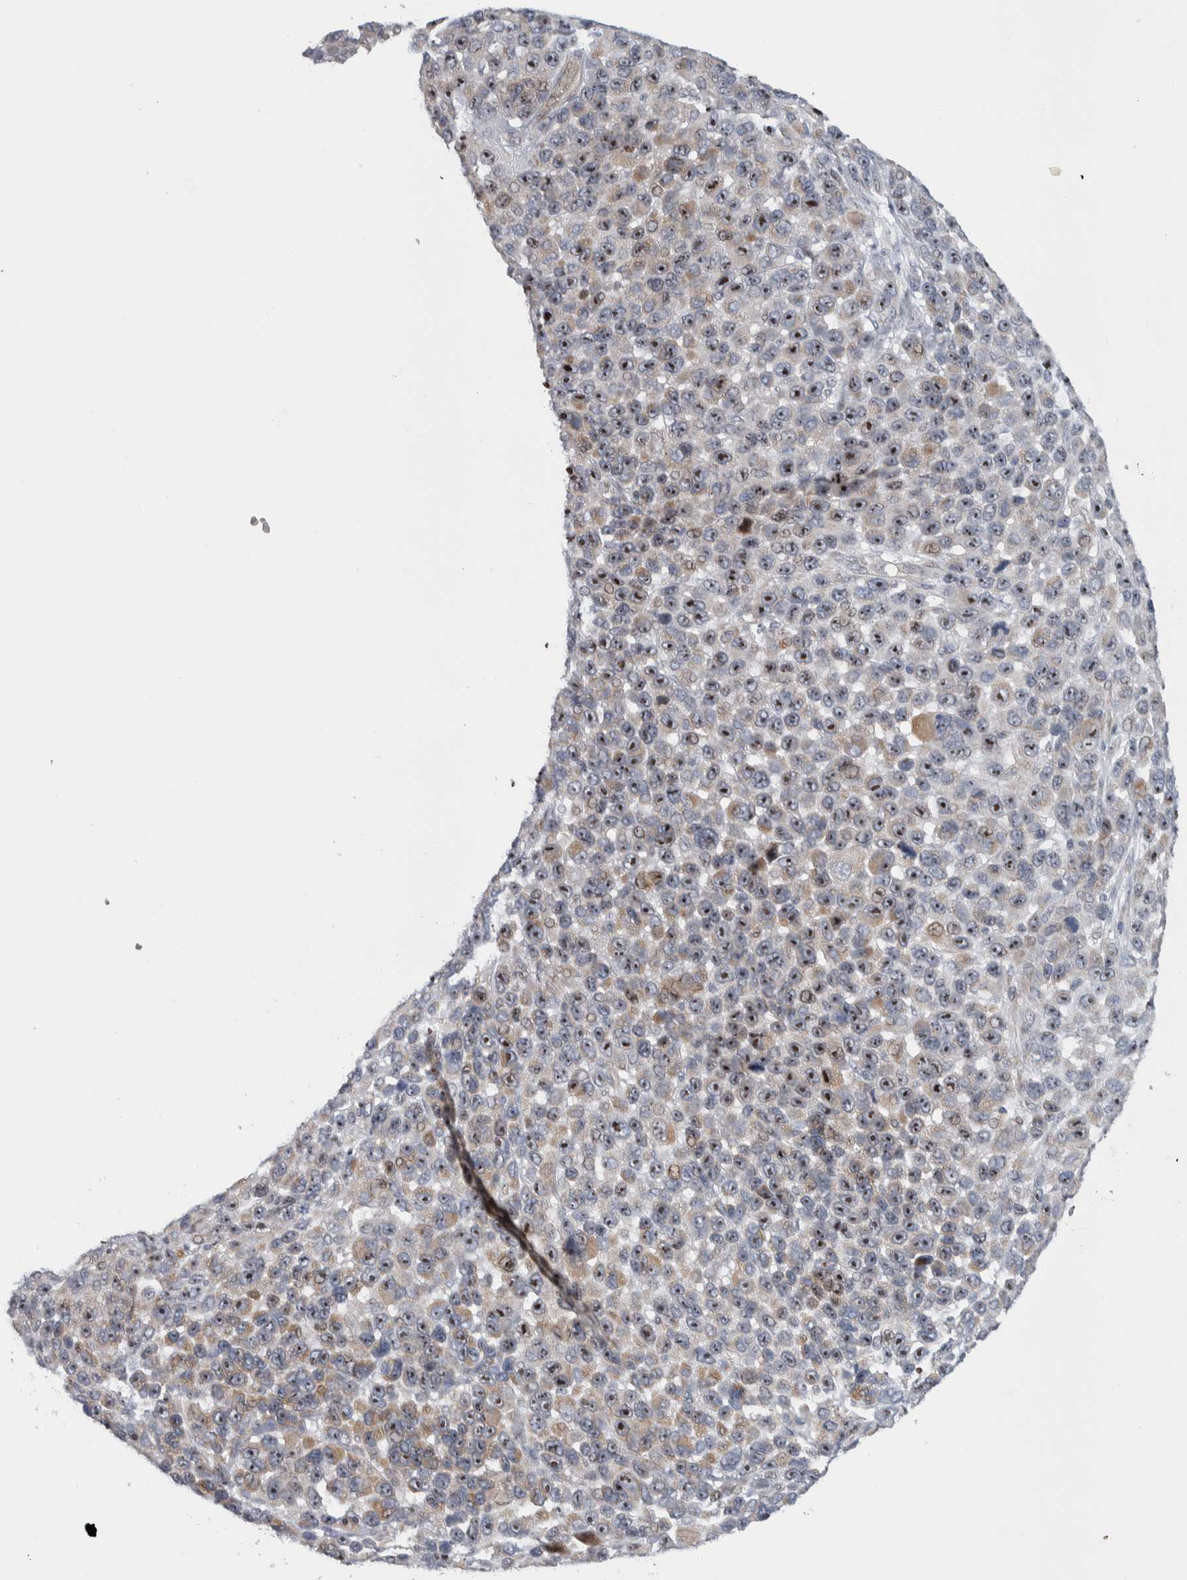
{"staining": {"intensity": "strong", "quantity": ">75%", "location": "nuclear"}, "tissue": "melanoma", "cell_type": "Tumor cells", "image_type": "cancer", "snomed": [{"axis": "morphology", "description": "Malignant melanoma, NOS"}, {"axis": "topography", "description": "Skin"}], "caption": "This image displays melanoma stained with IHC to label a protein in brown. The nuclear of tumor cells show strong positivity for the protein. Nuclei are counter-stained blue.", "gene": "PRRG4", "patient": {"sex": "male", "age": 53}}